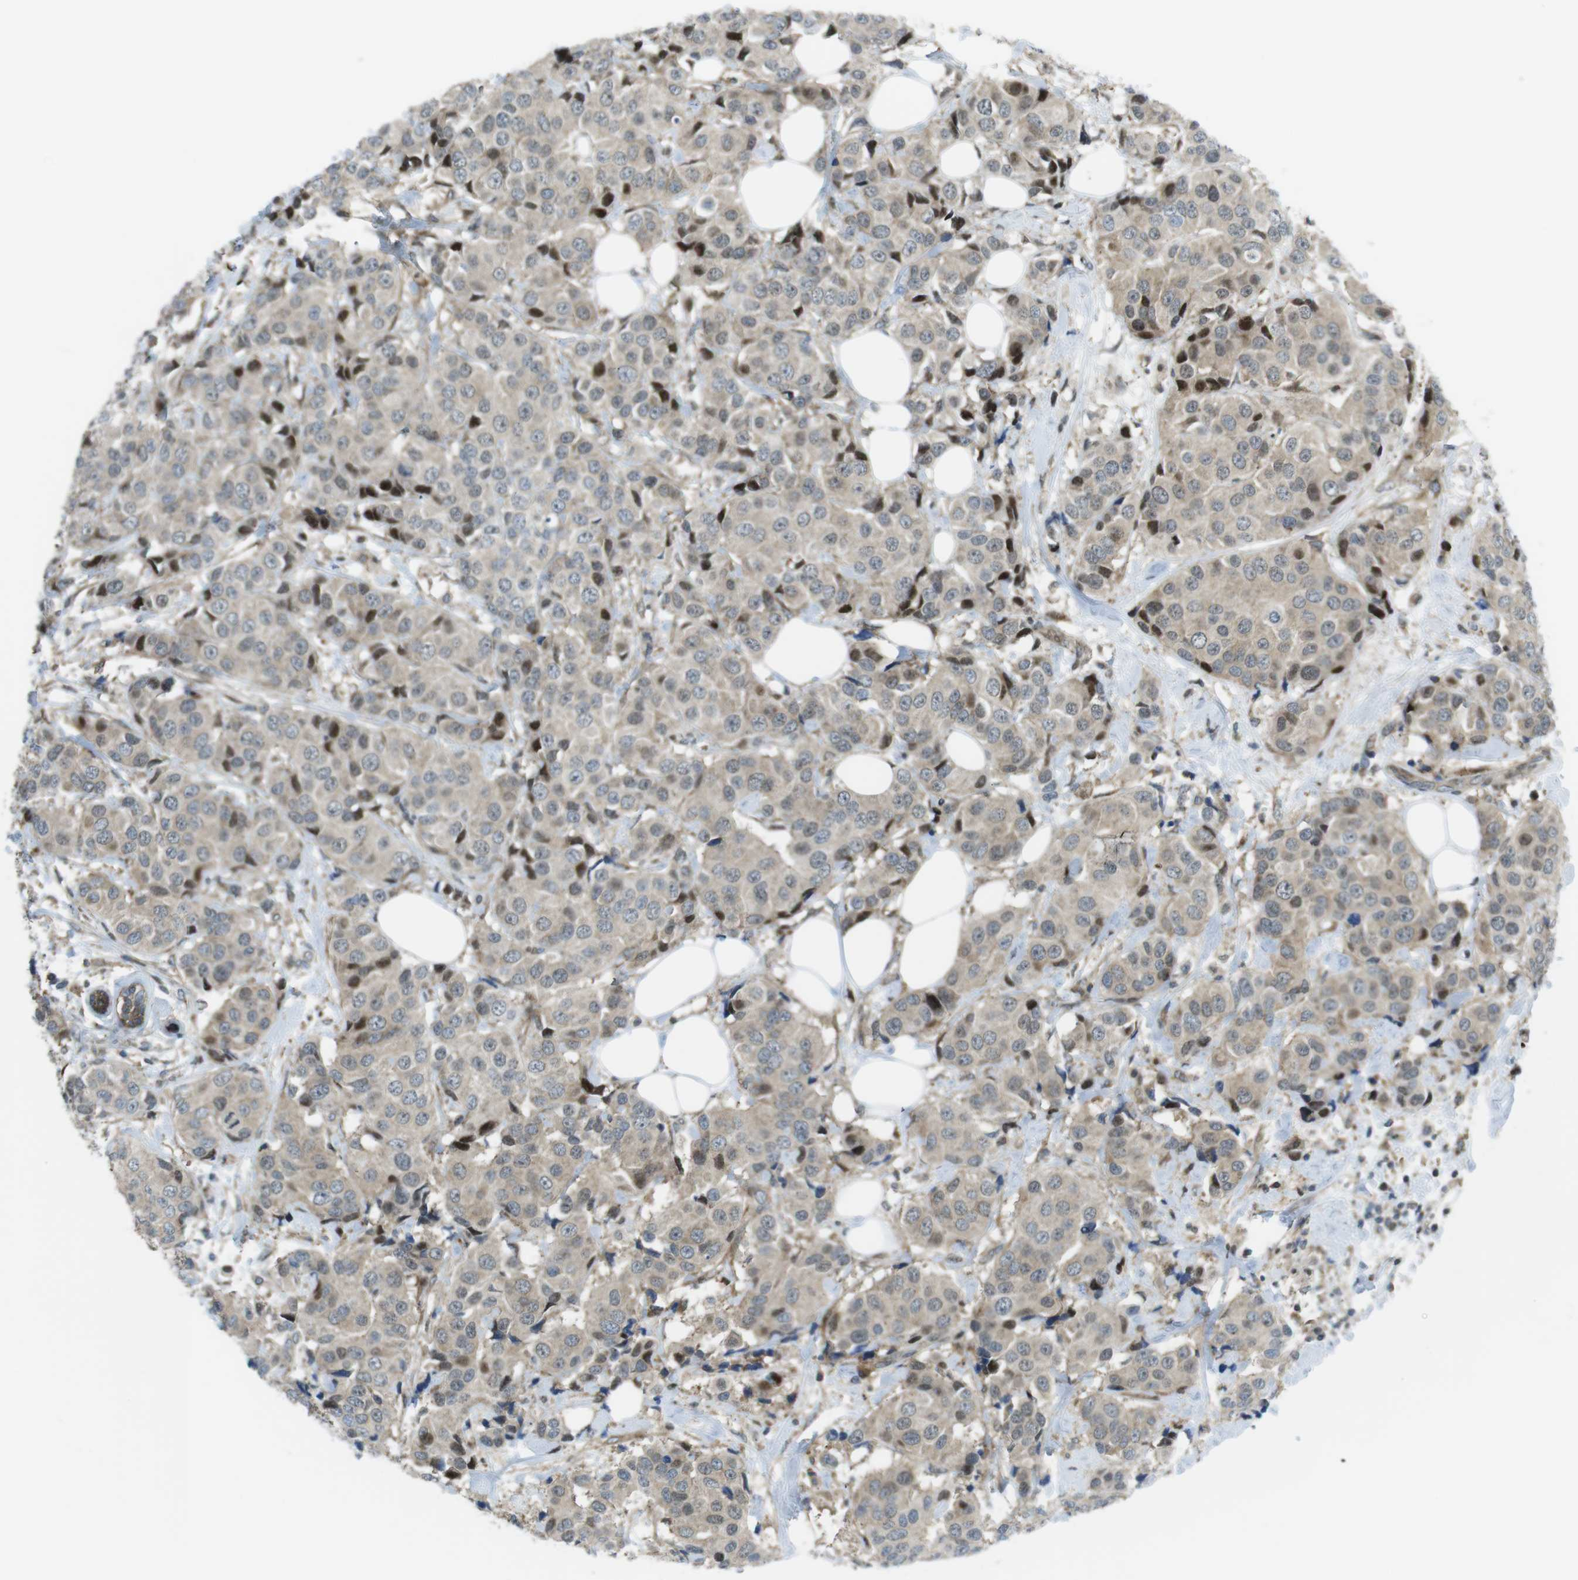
{"staining": {"intensity": "weak", "quantity": ">75%", "location": "cytoplasmic/membranous"}, "tissue": "breast cancer", "cell_type": "Tumor cells", "image_type": "cancer", "snomed": [{"axis": "morphology", "description": "Normal tissue, NOS"}, {"axis": "morphology", "description": "Duct carcinoma"}, {"axis": "topography", "description": "Breast"}], "caption": "Immunohistochemical staining of breast cancer demonstrates low levels of weak cytoplasmic/membranous protein expression in about >75% of tumor cells. The staining was performed using DAB to visualize the protein expression in brown, while the nuclei were stained in blue with hematoxylin (Magnification: 20x).", "gene": "CUL7", "patient": {"sex": "female", "age": 39}}